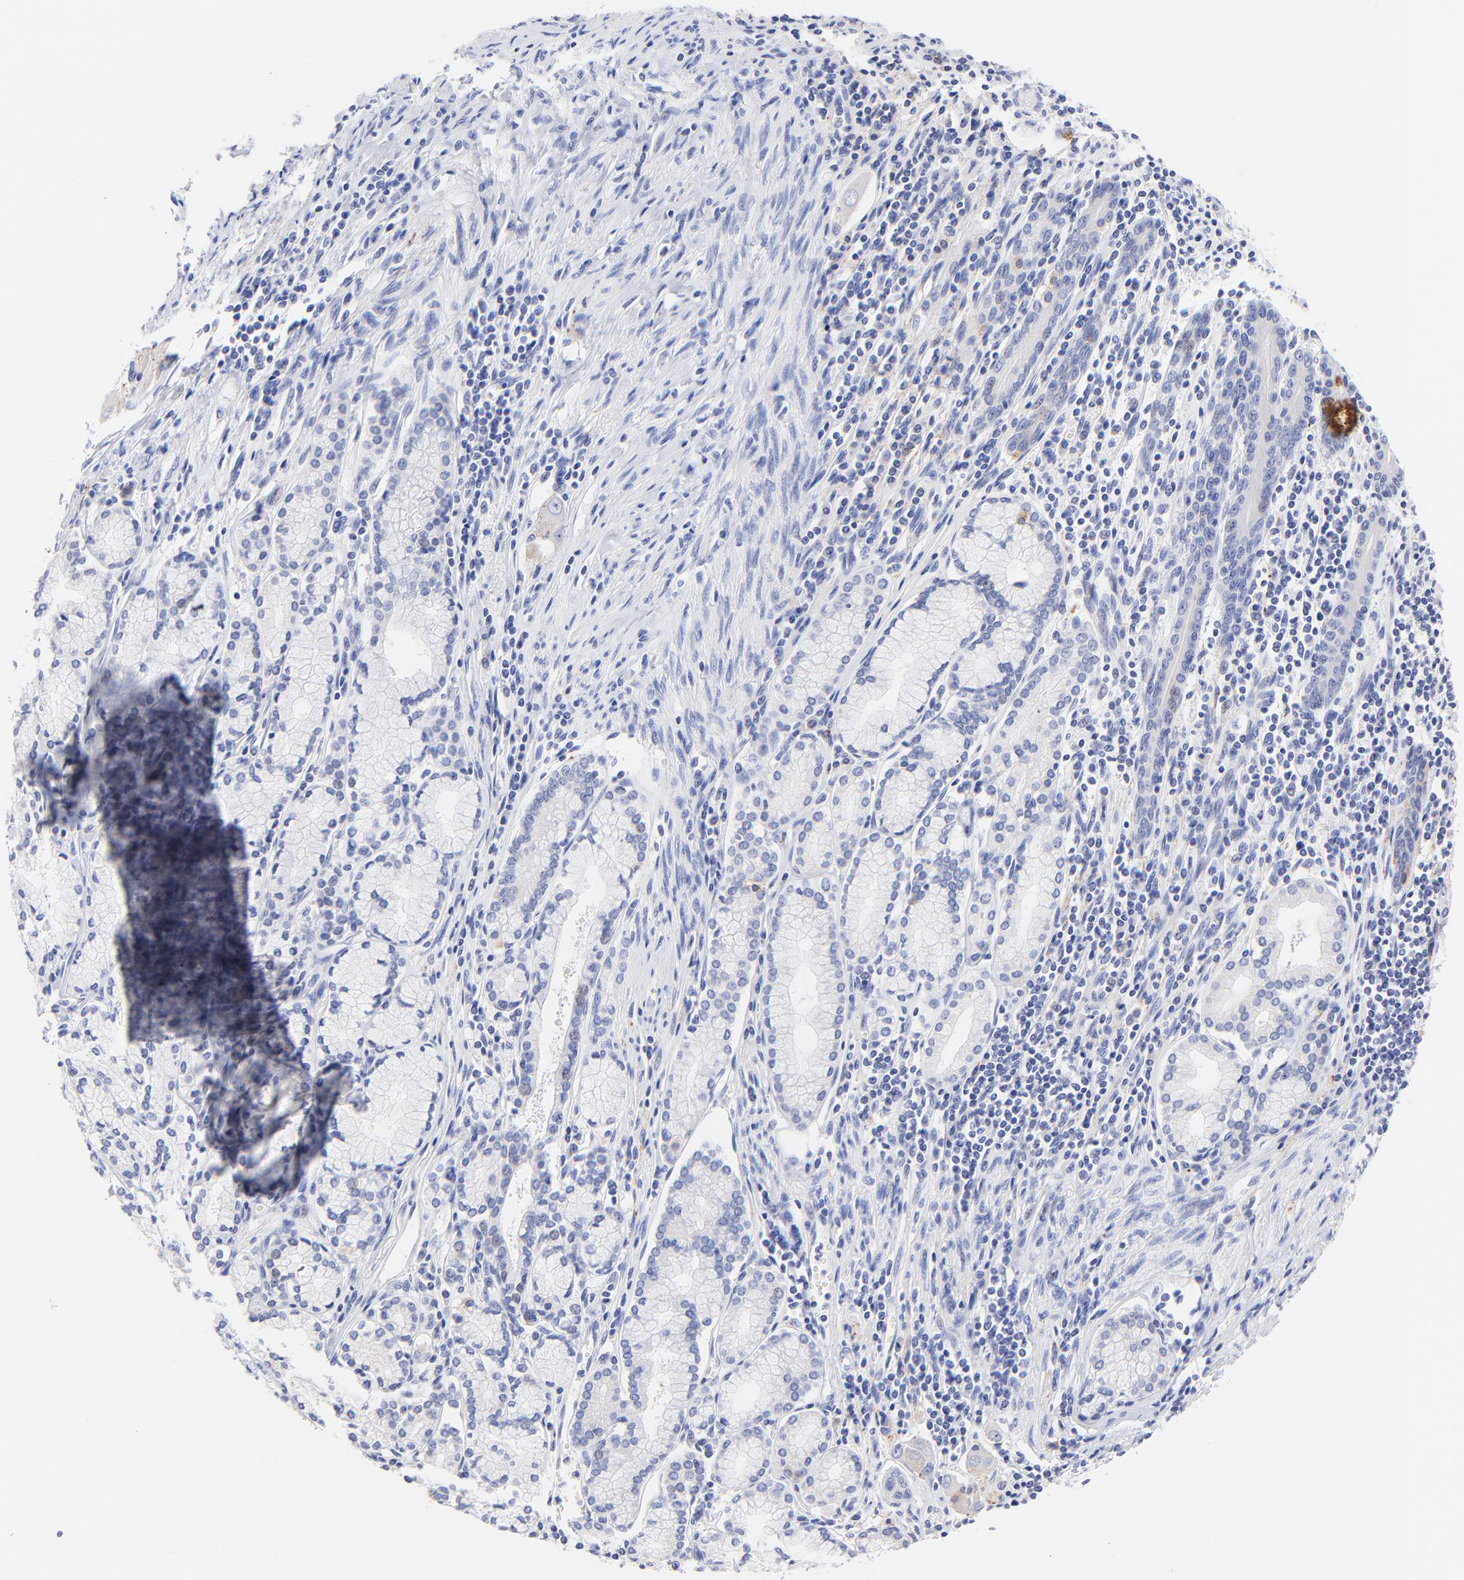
{"staining": {"intensity": "negative", "quantity": "none", "location": "none"}, "tissue": "pancreatic cancer", "cell_type": "Tumor cells", "image_type": "cancer", "snomed": [{"axis": "morphology", "description": "Adenocarcinoma, NOS"}, {"axis": "topography", "description": "Pancreas"}], "caption": "High magnification brightfield microscopy of pancreatic cancer (adenocarcinoma) stained with DAB (brown) and counterstained with hematoxylin (blue): tumor cells show no significant expression.", "gene": "RAB3A", "patient": {"sex": "male", "age": 77}}